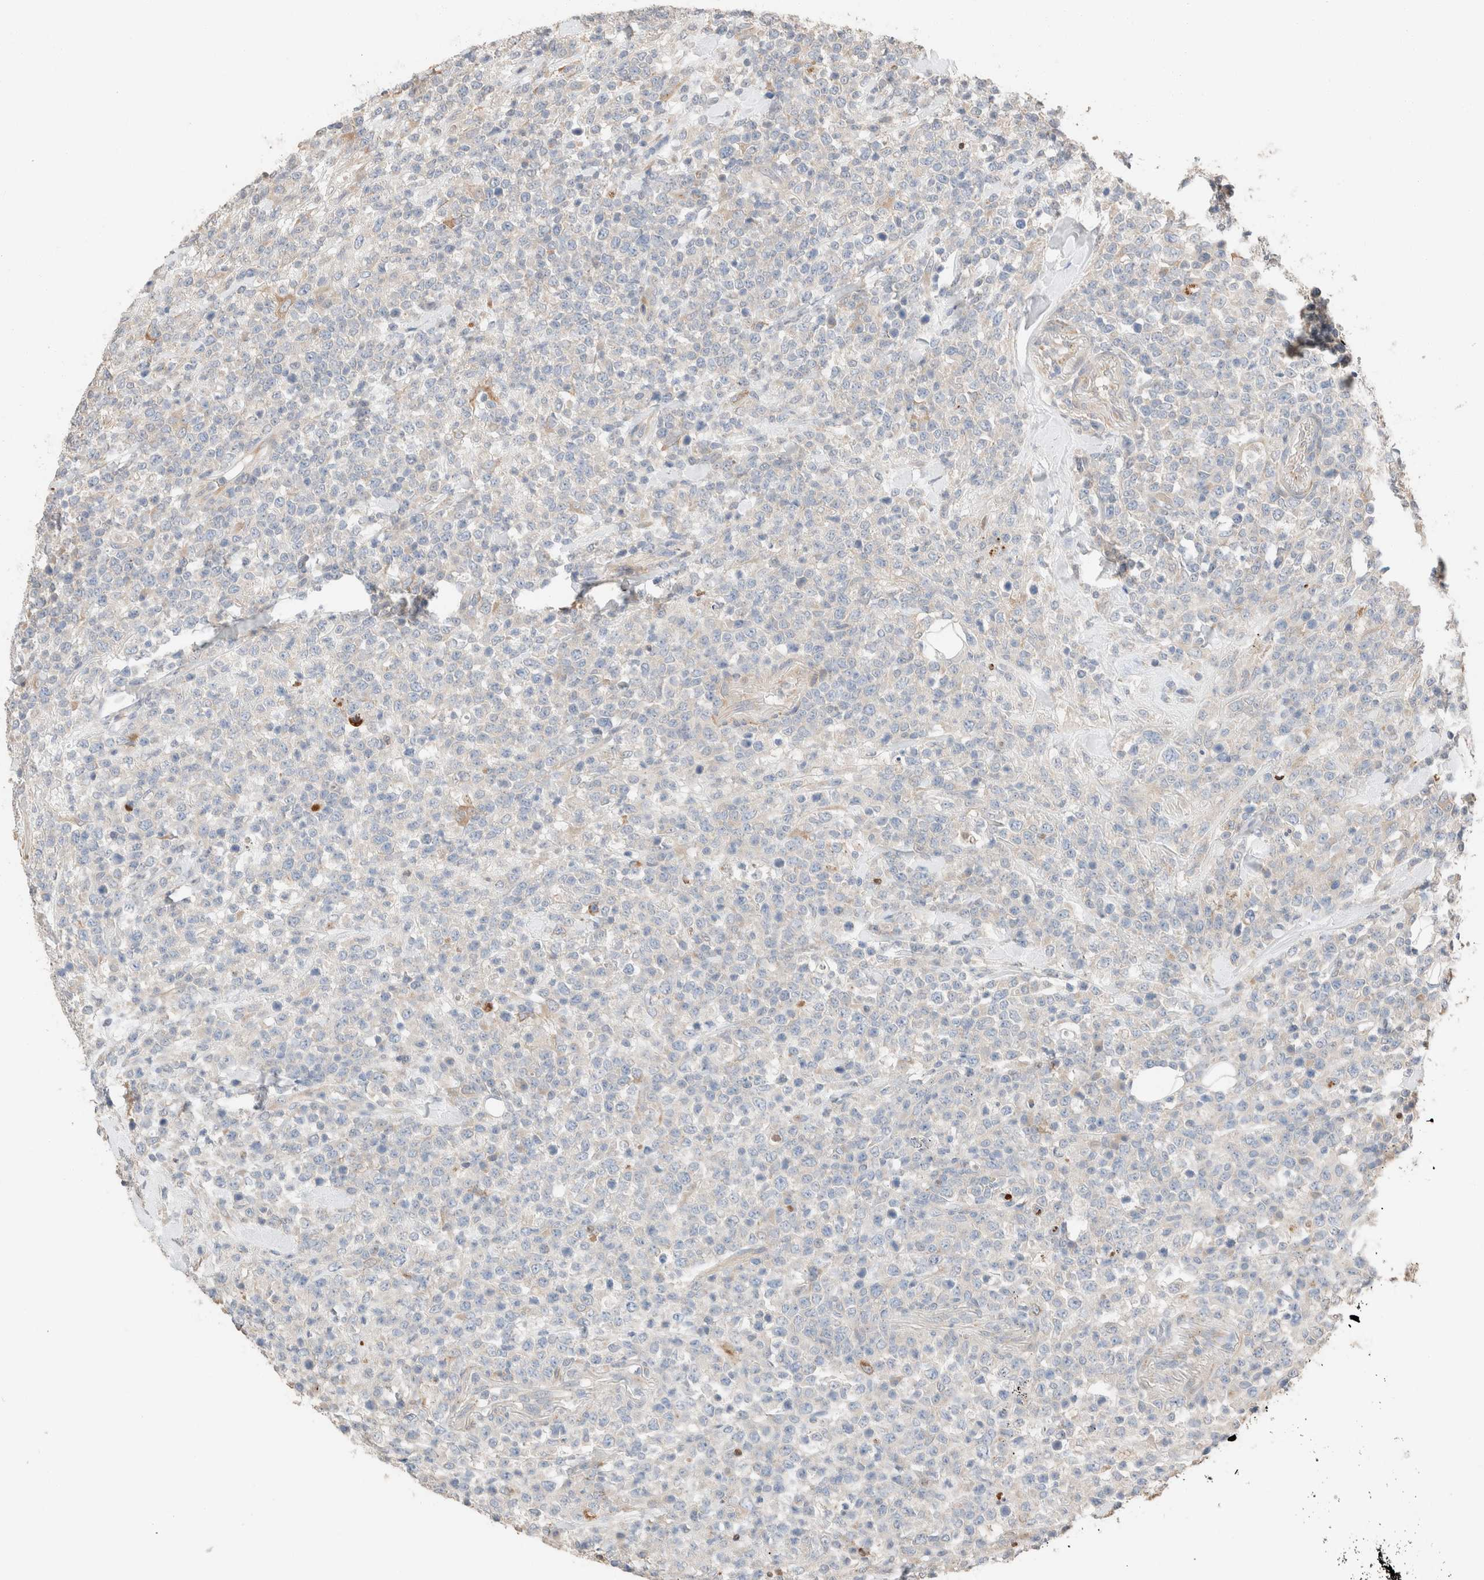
{"staining": {"intensity": "negative", "quantity": "none", "location": "none"}, "tissue": "lymphoma", "cell_type": "Tumor cells", "image_type": "cancer", "snomed": [{"axis": "morphology", "description": "Malignant lymphoma, non-Hodgkin's type, High grade"}, {"axis": "topography", "description": "Colon"}], "caption": "This is a histopathology image of immunohistochemistry staining of malignant lymphoma, non-Hodgkin's type (high-grade), which shows no staining in tumor cells.", "gene": "TUBD1", "patient": {"sex": "female", "age": 53}}